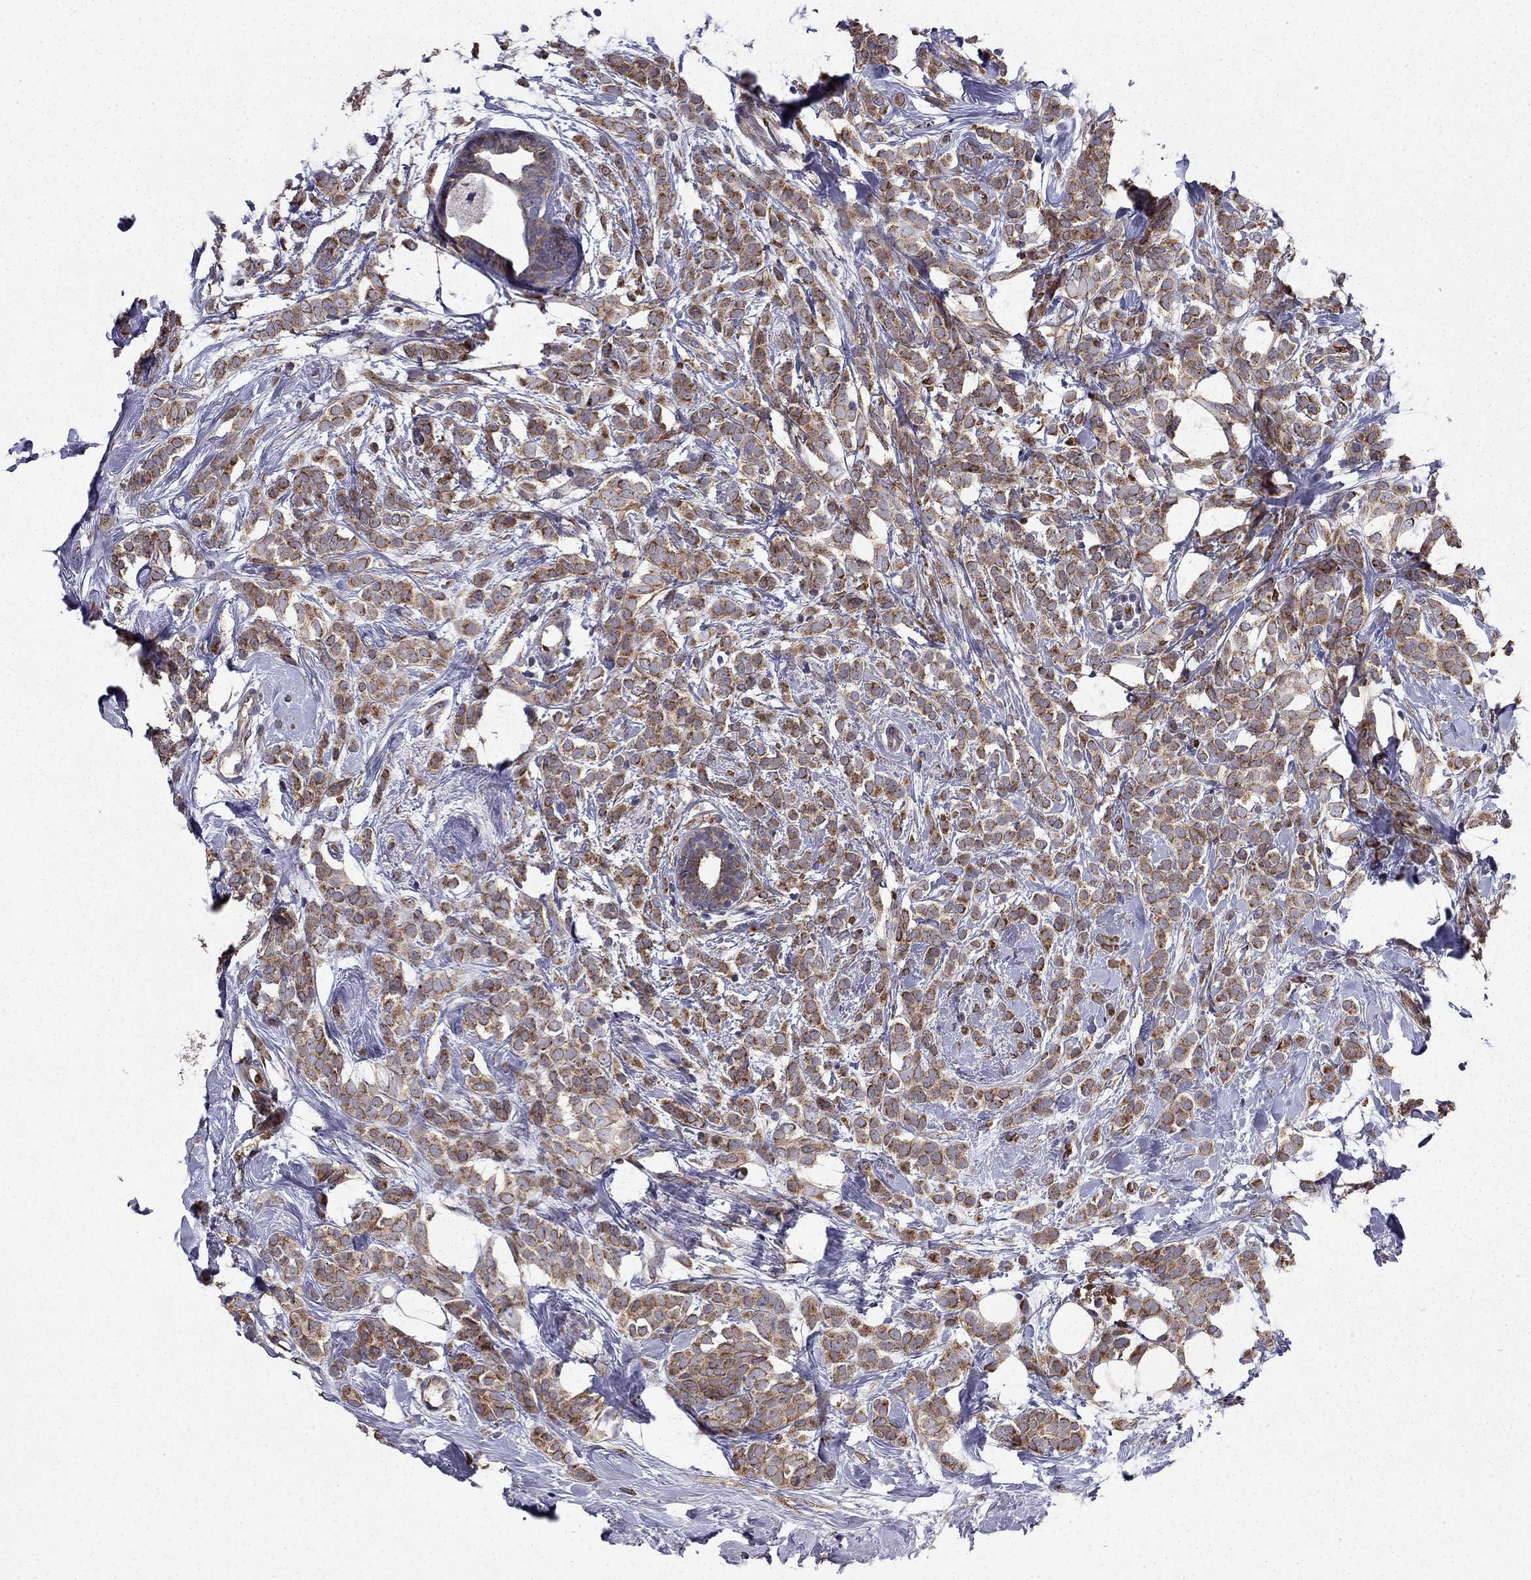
{"staining": {"intensity": "strong", "quantity": "25%-75%", "location": "cytoplasmic/membranous"}, "tissue": "breast cancer", "cell_type": "Tumor cells", "image_type": "cancer", "snomed": [{"axis": "morphology", "description": "Lobular carcinoma"}, {"axis": "topography", "description": "Breast"}], "caption": "DAB (3,3'-diaminobenzidine) immunohistochemical staining of breast lobular carcinoma displays strong cytoplasmic/membranous protein expression in about 25%-75% of tumor cells.", "gene": "B4GALT7", "patient": {"sex": "female", "age": 49}}